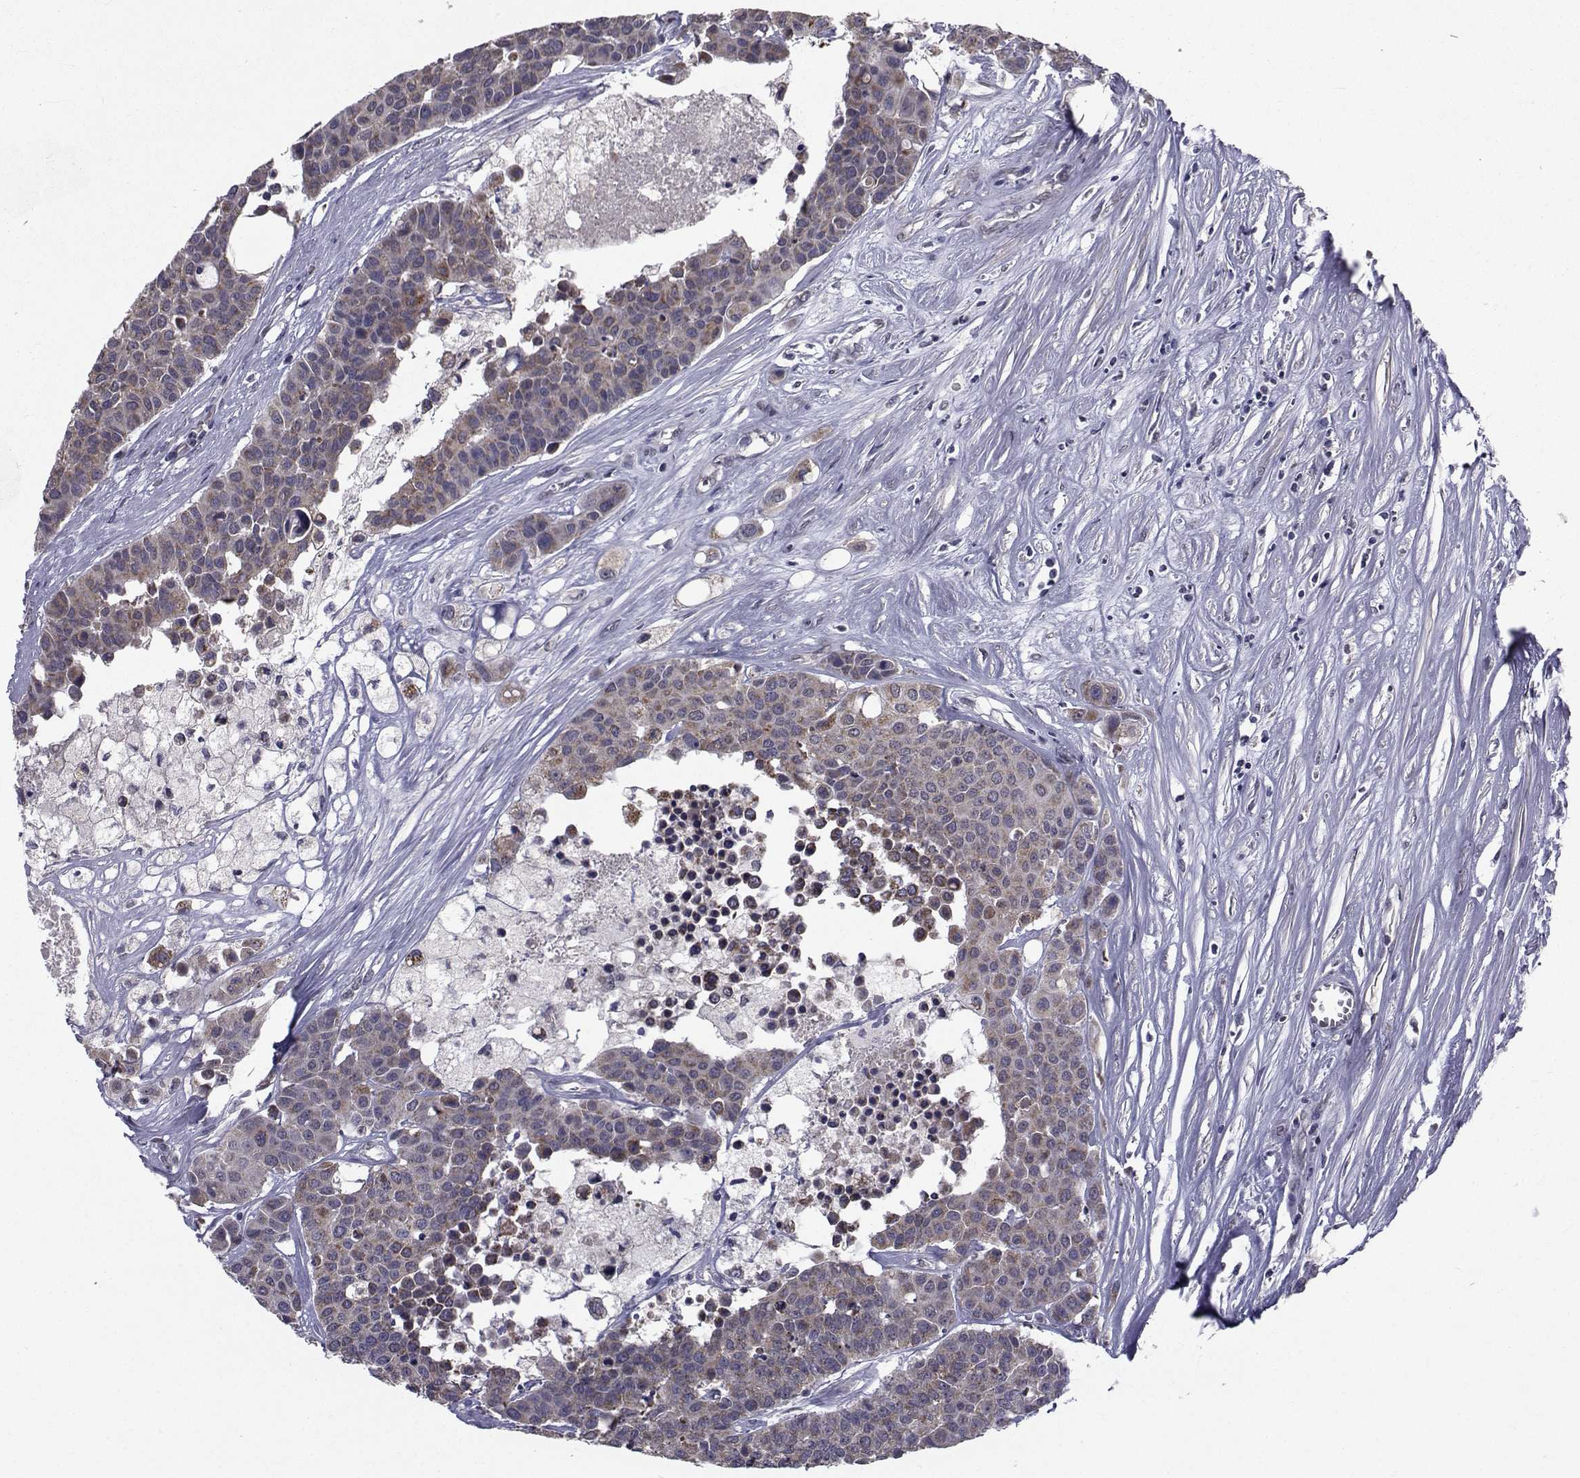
{"staining": {"intensity": "weak", "quantity": ">75%", "location": "cytoplasmic/membranous"}, "tissue": "carcinoid", "cell_type": "Tumor cells", "image_type": "cancer", "snomed": [{"axis": "morphology", "description": "Carcinoid, malignant, NOS"}, {"axis": "topography", "description": "Colon"}], "caption": "The photomicrograph shows a brown stain indicating the presence of a protein in the cytoplasmic/membranous of tumor cells in carcinoid. Ihc stains the protein in brown and the nuclei are stained blue.", "gene": "CYP2S1", "patient": {"sex": "male", "age": 81}}